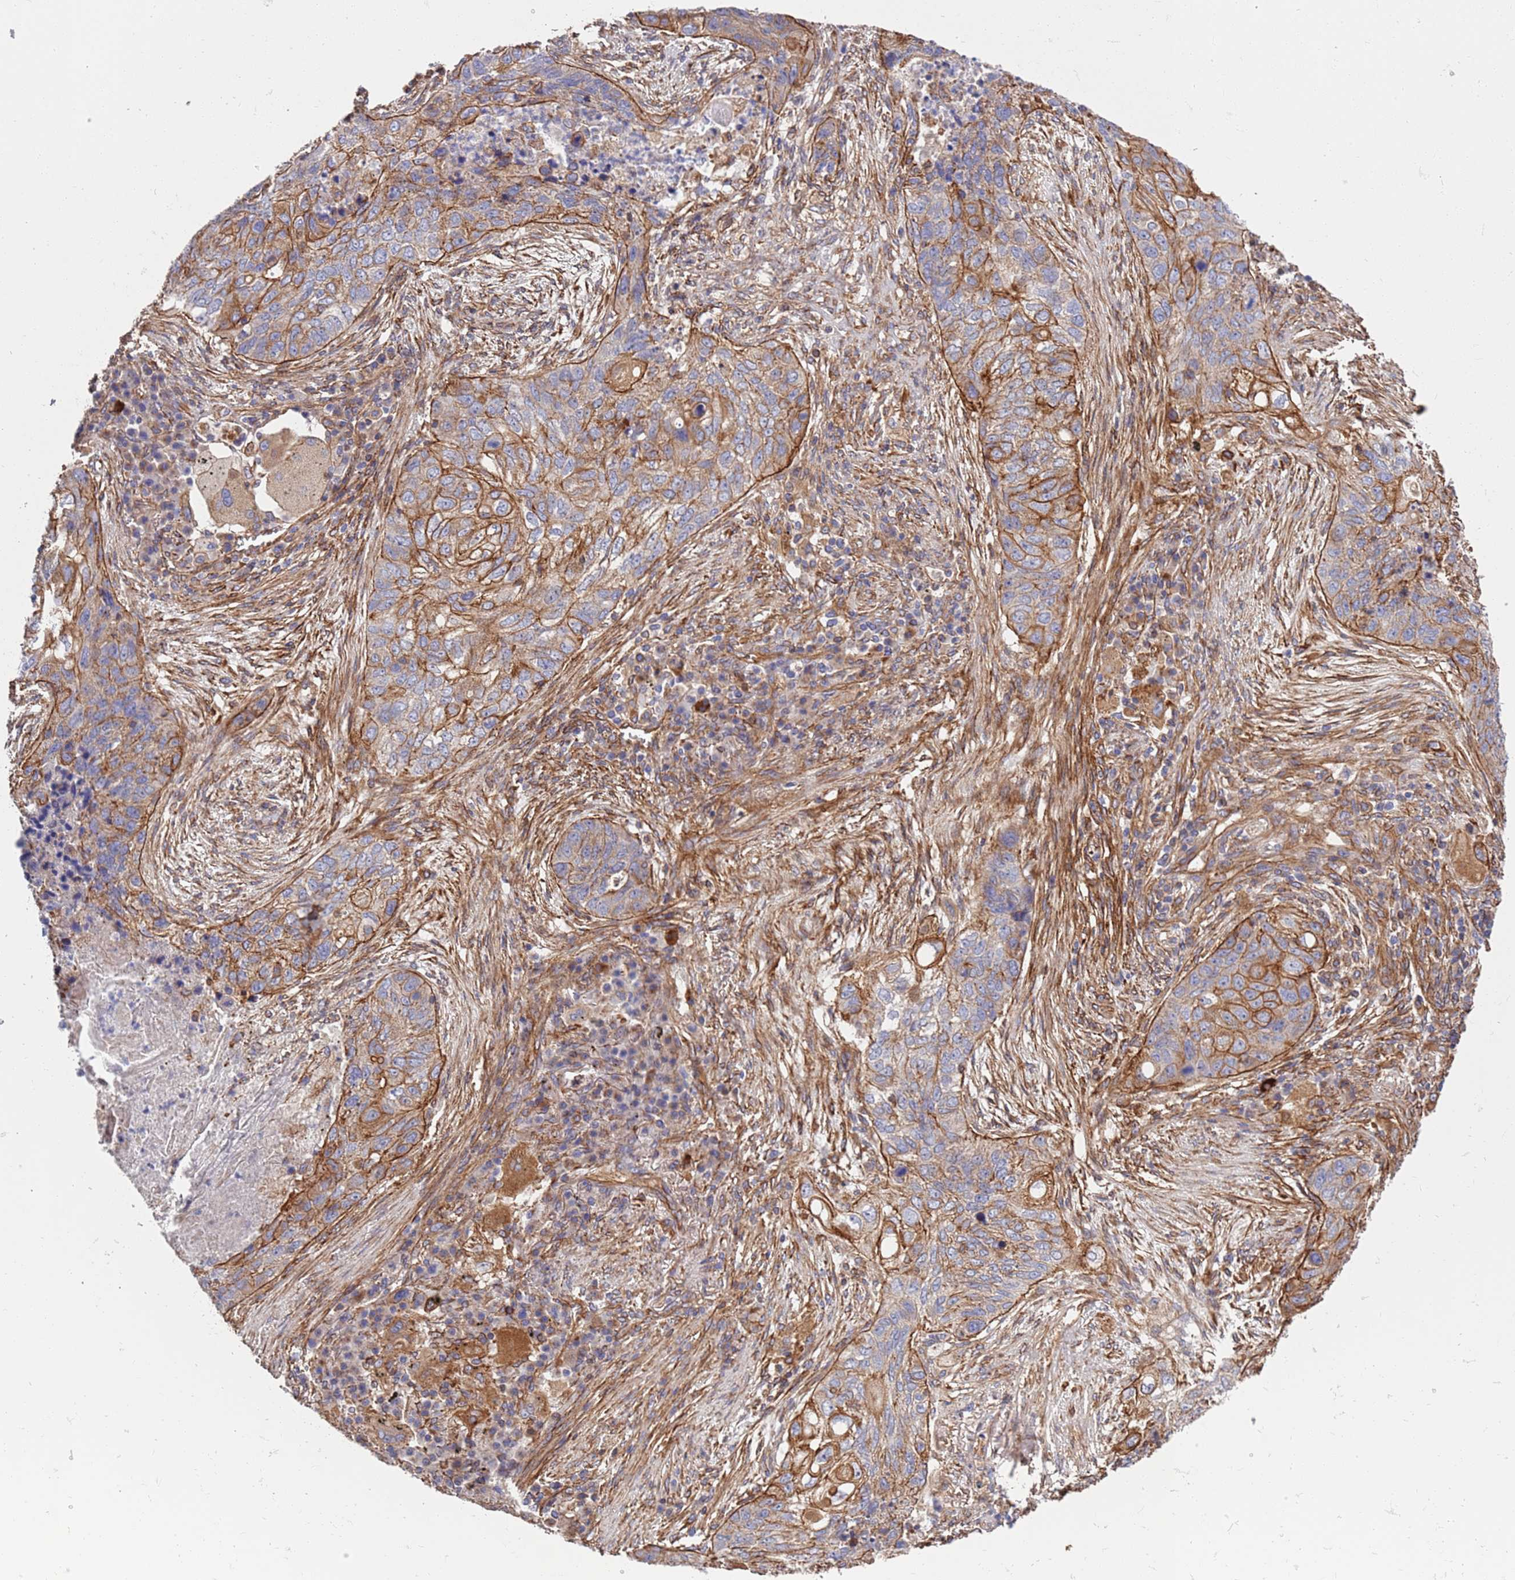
{"staining": {"intensity": "moderate", "quantity": ">75%", "location": "cytoplasmic/membranous"}, "tissue": "lung cancer", "cell_type": "Tumor cells", "image_type": "cancer", "snomed": [{"axis": "morphology", "description": "Squamous cell carcinoma, NOS"}, {"axis": "topography", "description": "Lung"}], "caption": "Immunohistochemistry histopathology image of neoplastic tissue: human lung squamous cell carcinoma stained using immunohistochemistry exhibits medium levels of moderate protein expression localized specifically in the cytoplasmic/membranous of tumor cells, appearing as a cytoplasmic/membranous brown color.", "gene": "JAKMIP2", "patient": {"sex": "female", "age": 63}}